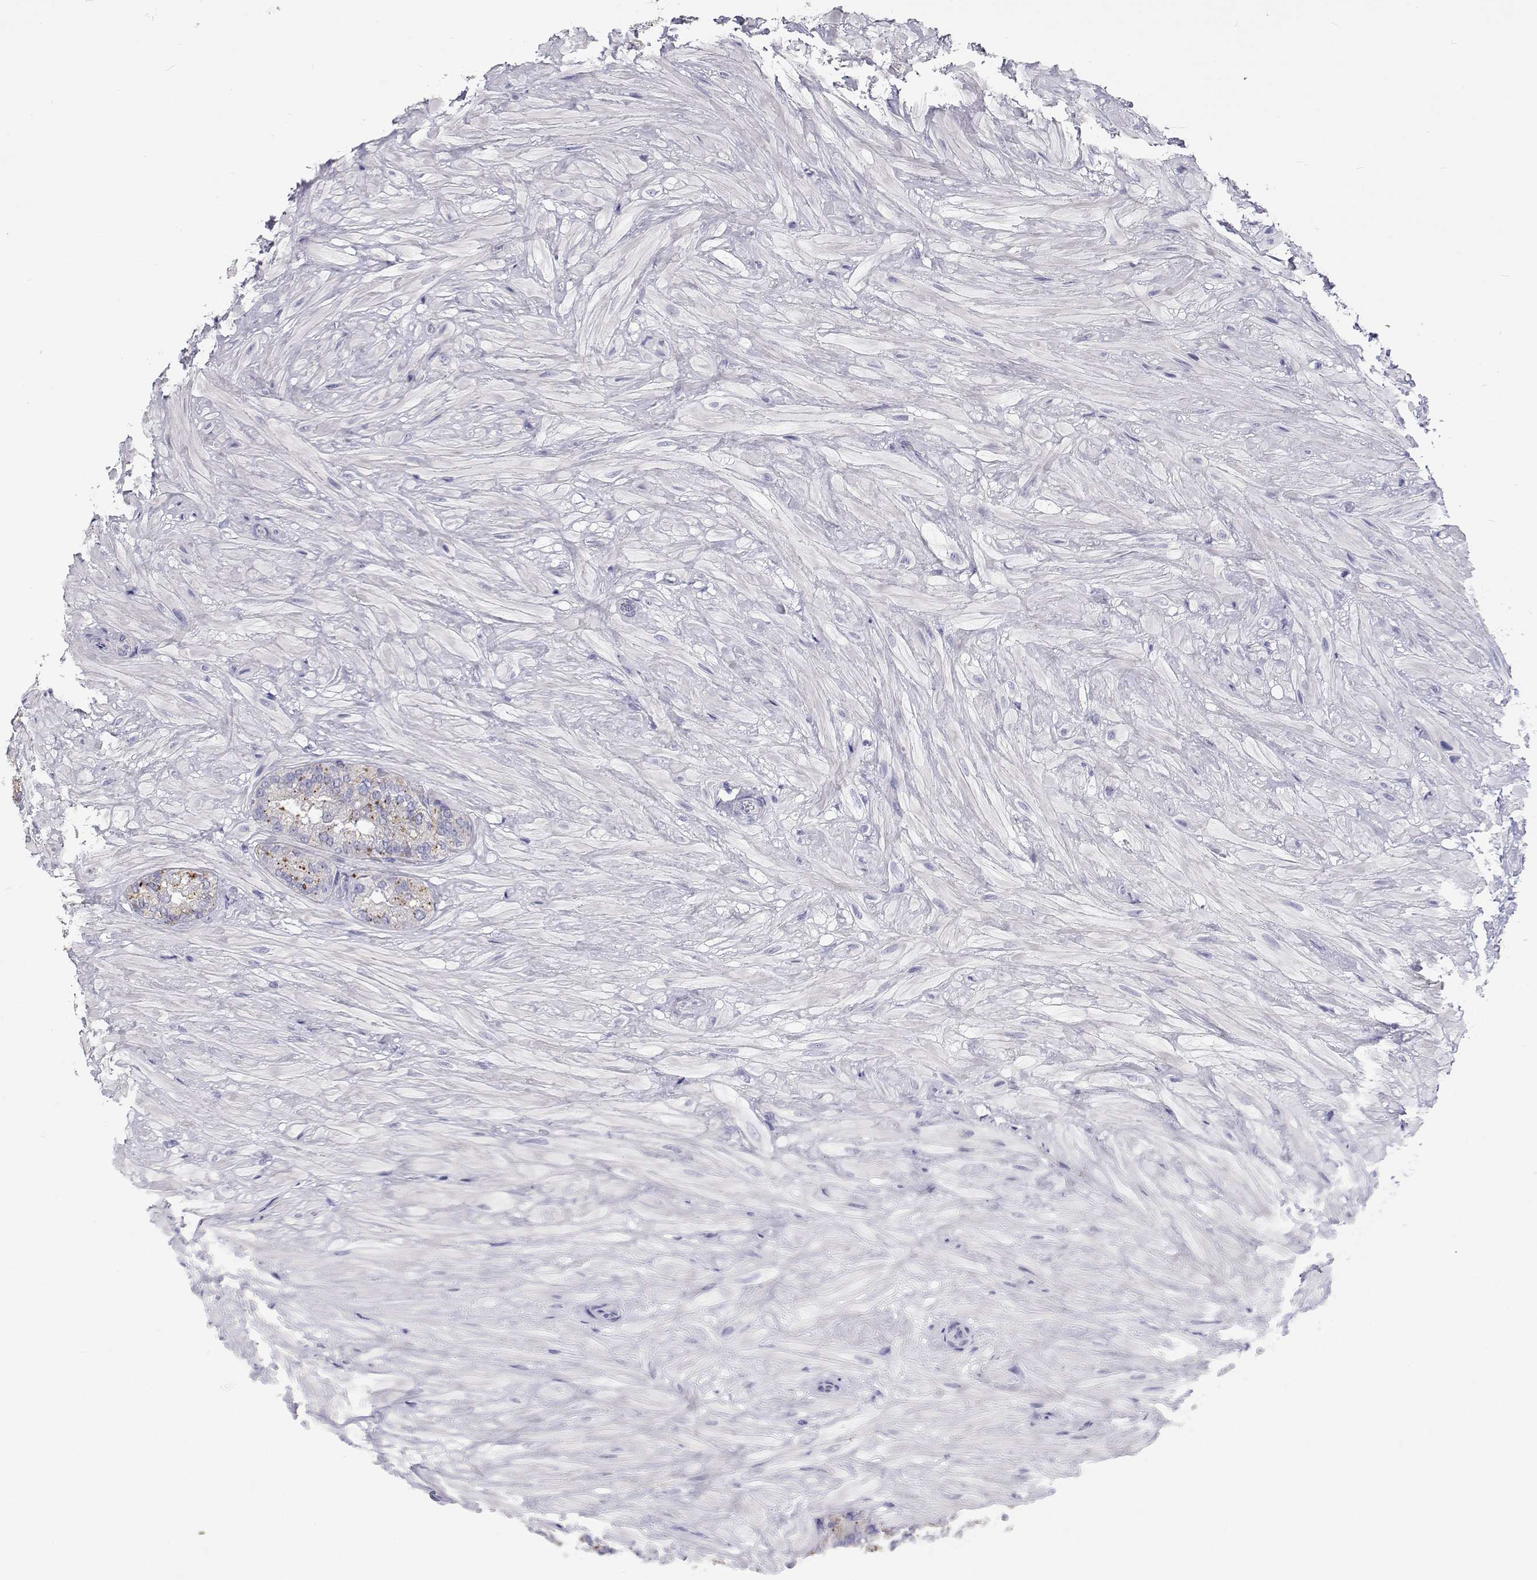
{"staining": {"intensity": "moderate", "quantity": "<25%", "location": "cytoplasmic/membranous"}, "tissue": "seminal vesicle", "cell_type": "Glandular cells", "image_type": "normal", "snomed": [{"axis": "morphology", "description": "Normal tissue, NOS"}, {"axis": "topography", "description": "Seminal veicle"}], "caption": "Immunohistochemical staining of unremarkable seminal vesicle demonstrates low levels of moderate cytoplasmic/membranous expression in about <25% of glandular cells. (DAB (3,3'-diaminobenzidine) IHC with brightfield microscopy, high magnification).", "gene": "NCR2", "patient": {"sex": "male", "age": 68}}